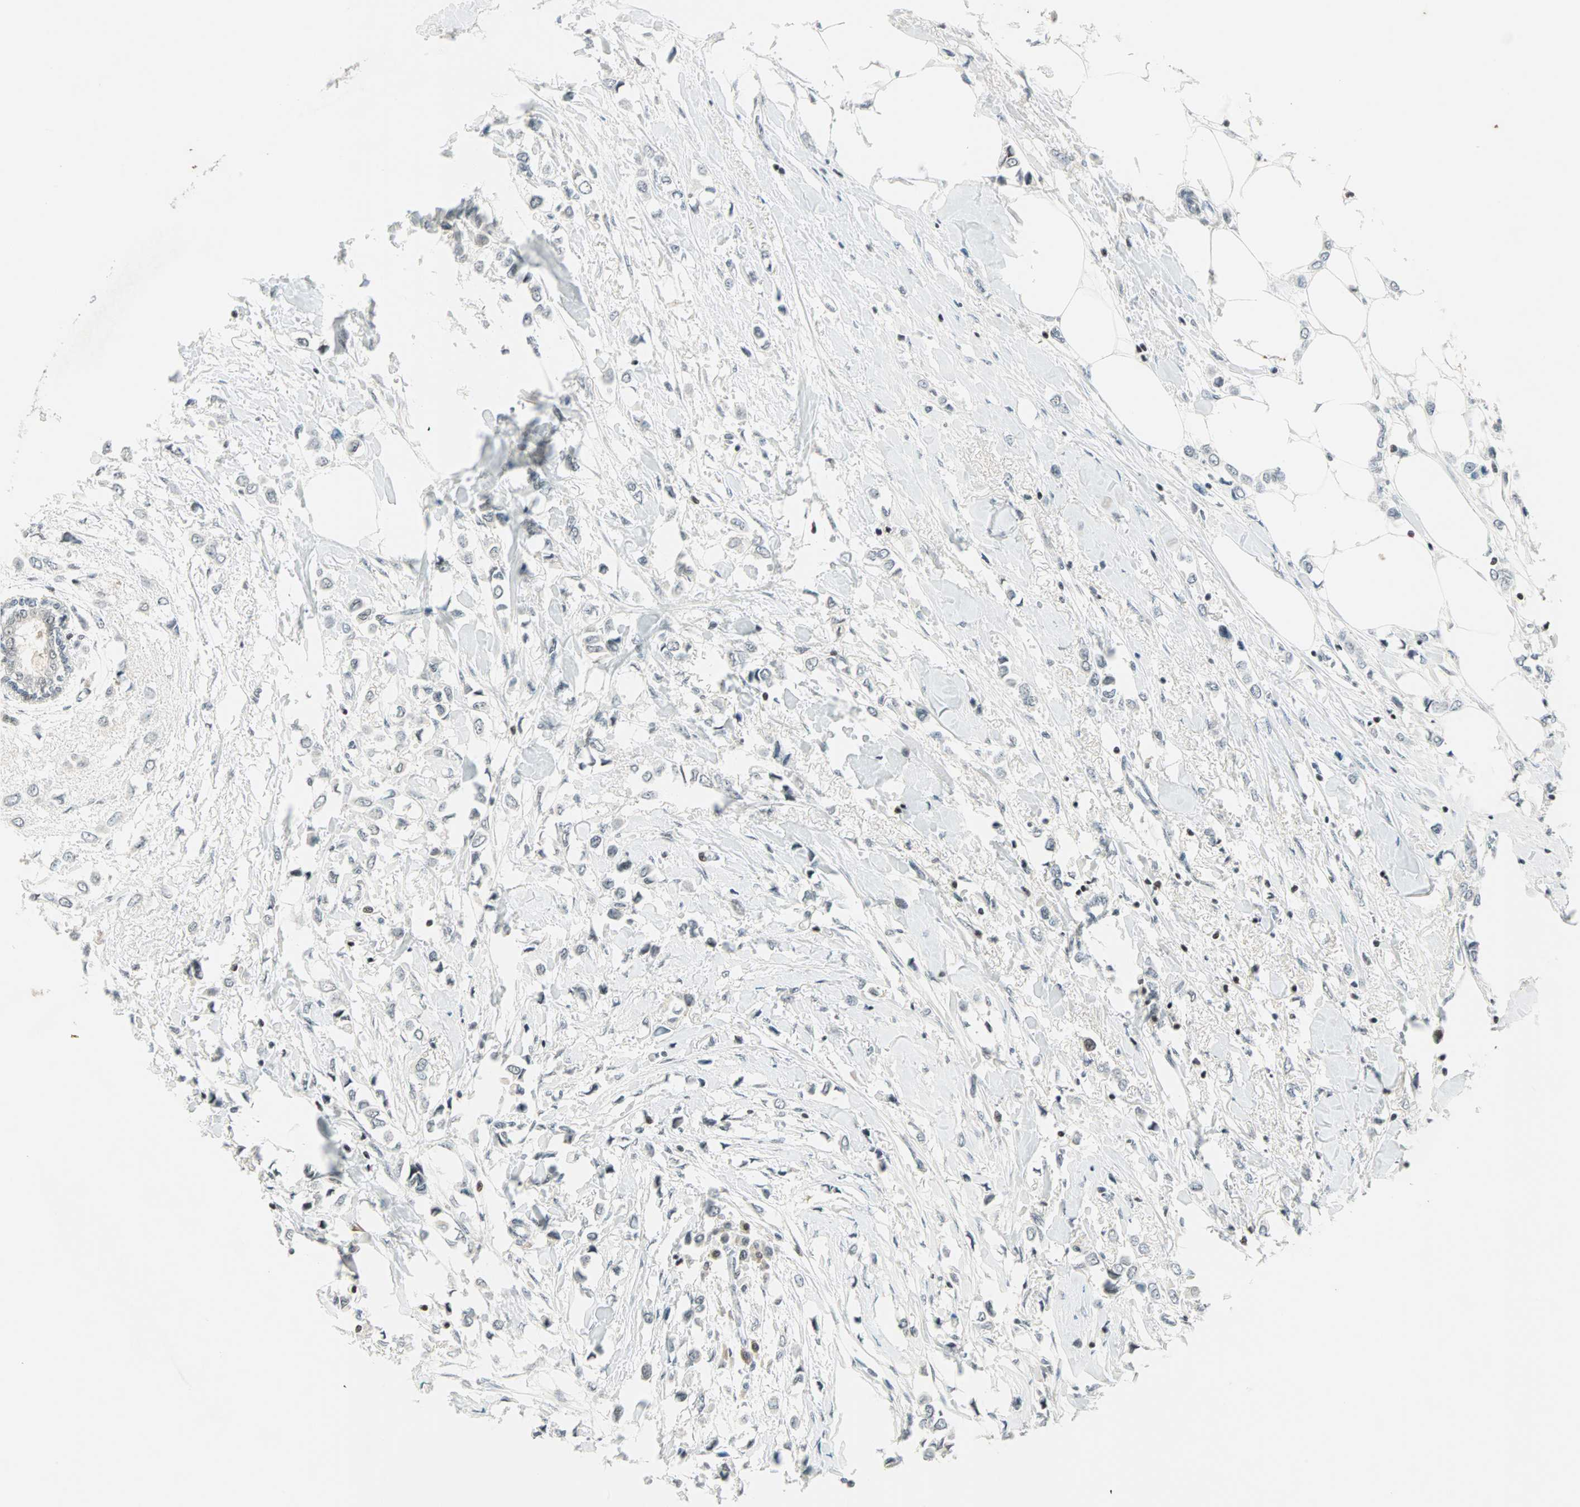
{"staining": {"intensity": "negative", "quantity": "none", "location": "none"}, "tissue": "breast cancer", "cell_type": "Tumor cells", "image_type": "cancer", "snomed": [{"axis": "morphology", "description": "Lobular carcinoma"}, {"axis": "topography", "description": "Breast"}], "caption": "Image shows no significant protein staining in tumor cells of breast lobular carcinoma.", "gene": "SIN3A", "patient": {"sex": "female", "age": 51}}